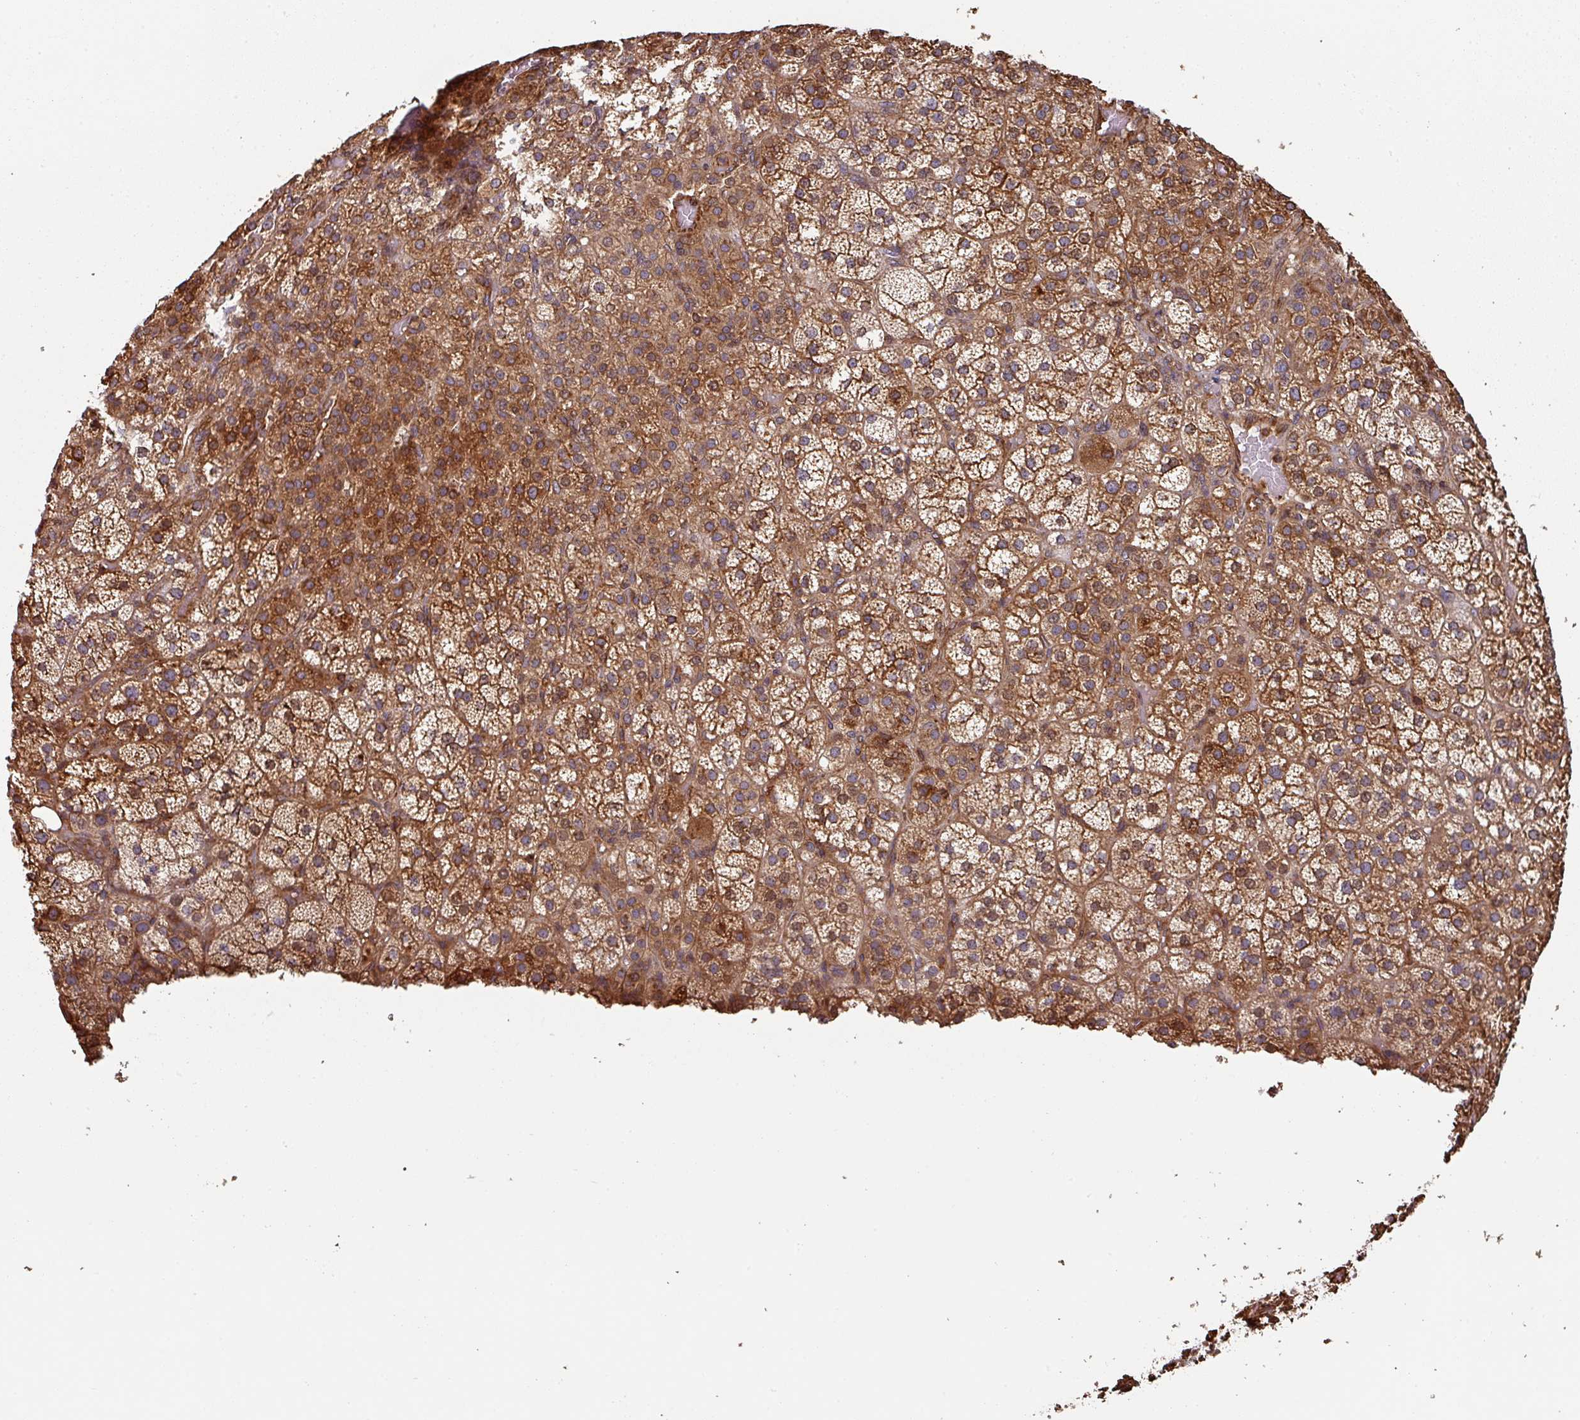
{"staining": {"intensity": "strong", "quantity": "25%-75%", "location": "cytoplasmic/membranous"}, "tissue": "adrenal gland", "cell_type": "Glandular cells", "image_type": "normal", "snomed": [{"axis": "morphology", "description": "Normal tissue, NOS"}, {"axis": "topography", "description": "Adrenal gland"}], "caption": "Protein staining of normal adrenal gland reveals strong cytoplasmic/membranous expression in approximately 25%-75% of glandular cells. (DAB (3,3'-diaminobenzidine) IHC with brightfield microscopy, high magnification).", "gene": "SIK1", "patient": {"sex": "female", "age": 60}}